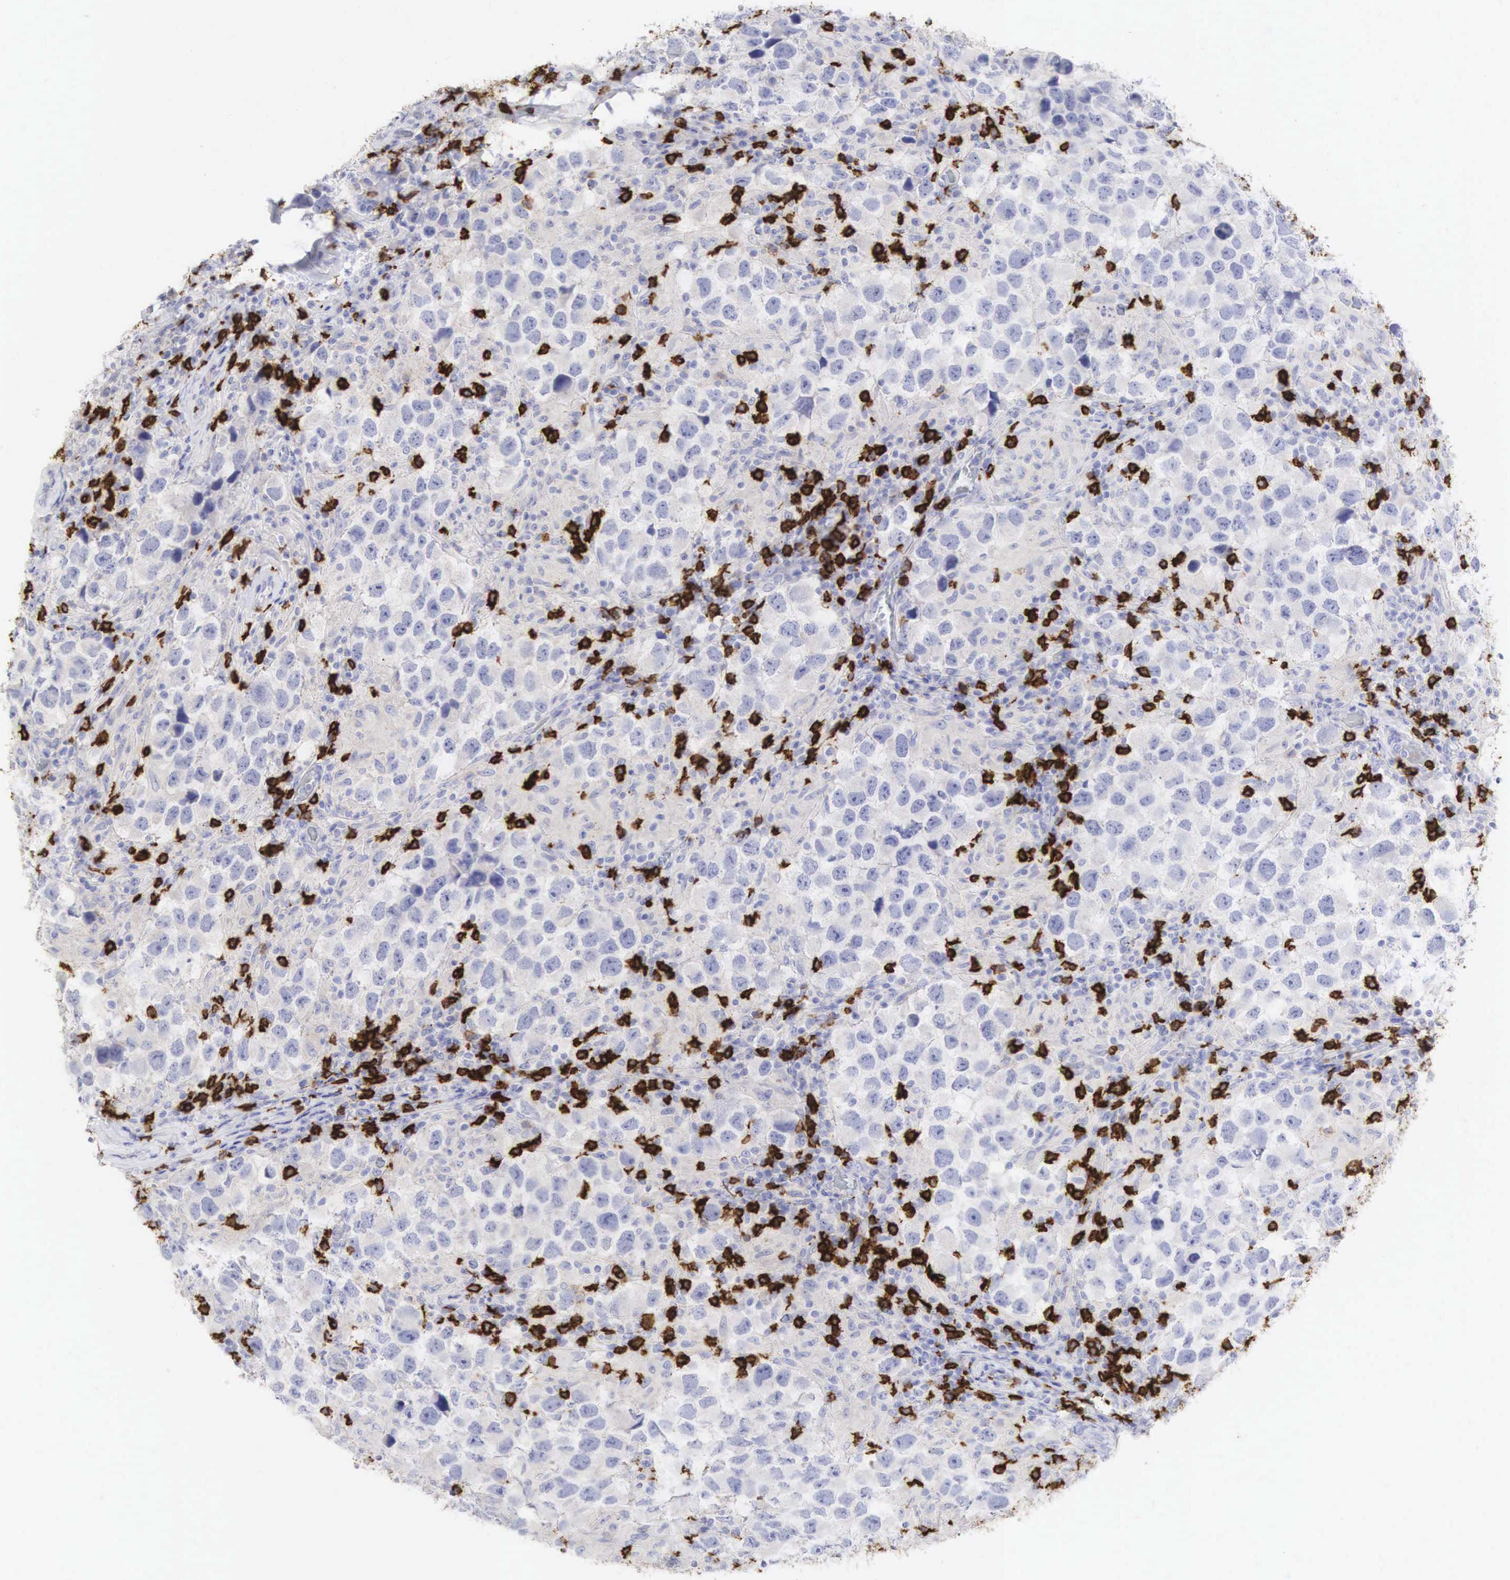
{"staining": {"intensity": "negative", "quantity": "none", "location": "none"}, "tissue": "testis cancer", "cell_type": "Tumor cells", "image_type": "cancer", "snomed": [{"axis": "morphology", "description": "Carcinoma, Embryonal, NOS"}, {"axis": "topography", "description": "Testis"}], "caption": "High power microscopy photomicrograph of an IHC histopathology image of testis embryonal carcinoma, revealing no significant expression in tumor cells. Brightfield microscopy of immunohistochemistry stained with DAB (3,3'-diaminobenzidine) (brown) and hematoxylin (blue), captured at high magnification.", "gene": "CD8A", "patient": {"sex": "male", "age": 21}}